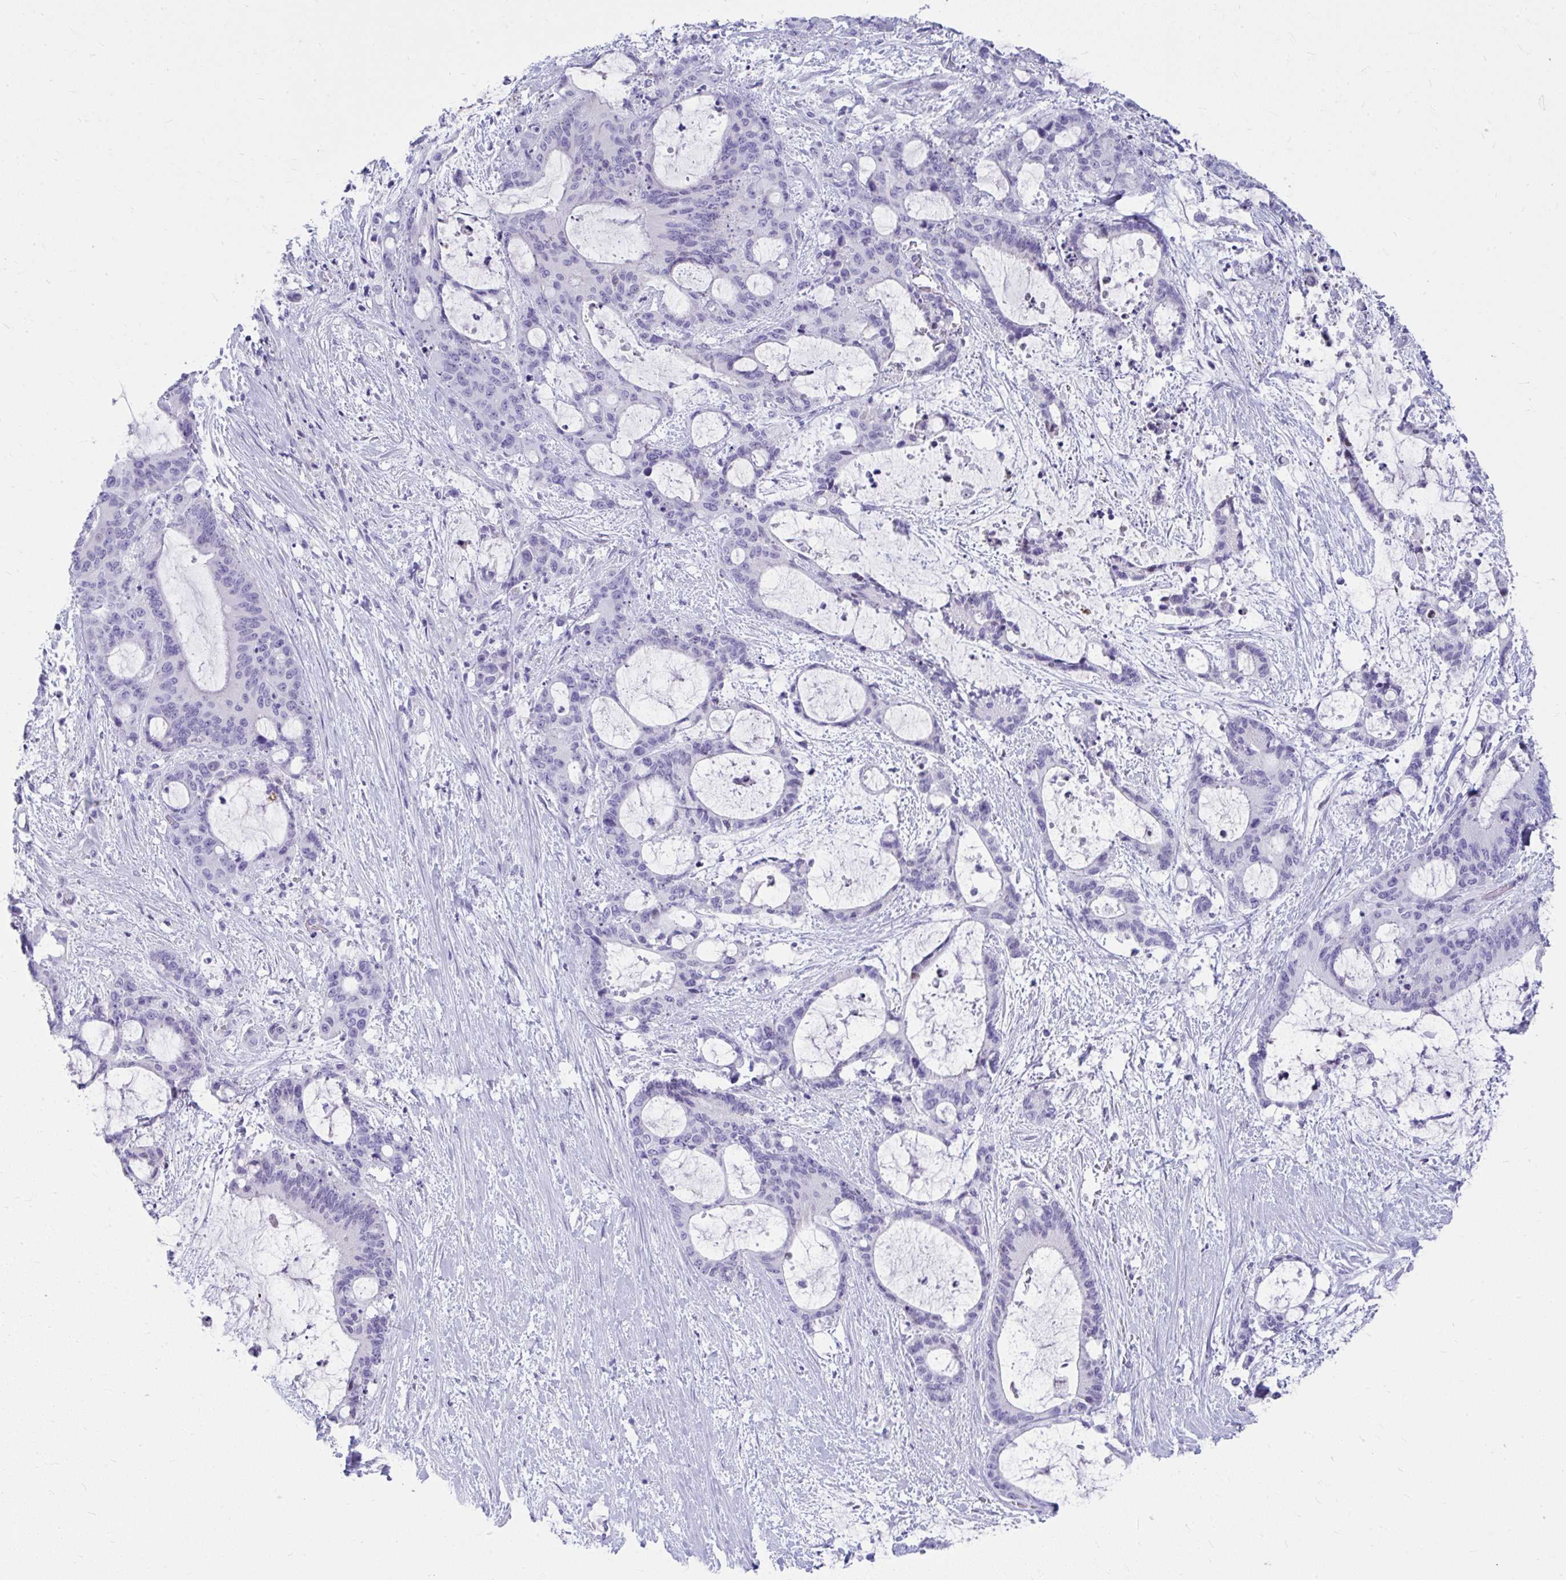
{"staining": {"intensity": "negative", "quantity": "none", "location": "none"}, "tissue": "liver cancer", "cell_type": "Tumor cells", "image_type": "cancer", "snomed": [{"axis": "morphology", "description": "Normal tissue, NOS"}, {"axis": "morphology", "description": "Cholangiocarcinoma"}, {"axis": "topography", "description": "Liver"}, {"axis": "topography", "description": "Peripheral nerve tissue"}], "caption": "High magnification brightfield microscopy of cholangiocarcinoma (liver) stained with DAB (3,3'-diaminobenzidine) (brown) and counterstained with hematoxylin (blue): tumor cells show no significant staining. The staining is performed using DAB (3,3'-diaminobenzidine) brown chromogen with nuclei counter-stained in using hematoxylin.", "gene": "ISL1", "patient": {"sex": "female", "age": 73}}